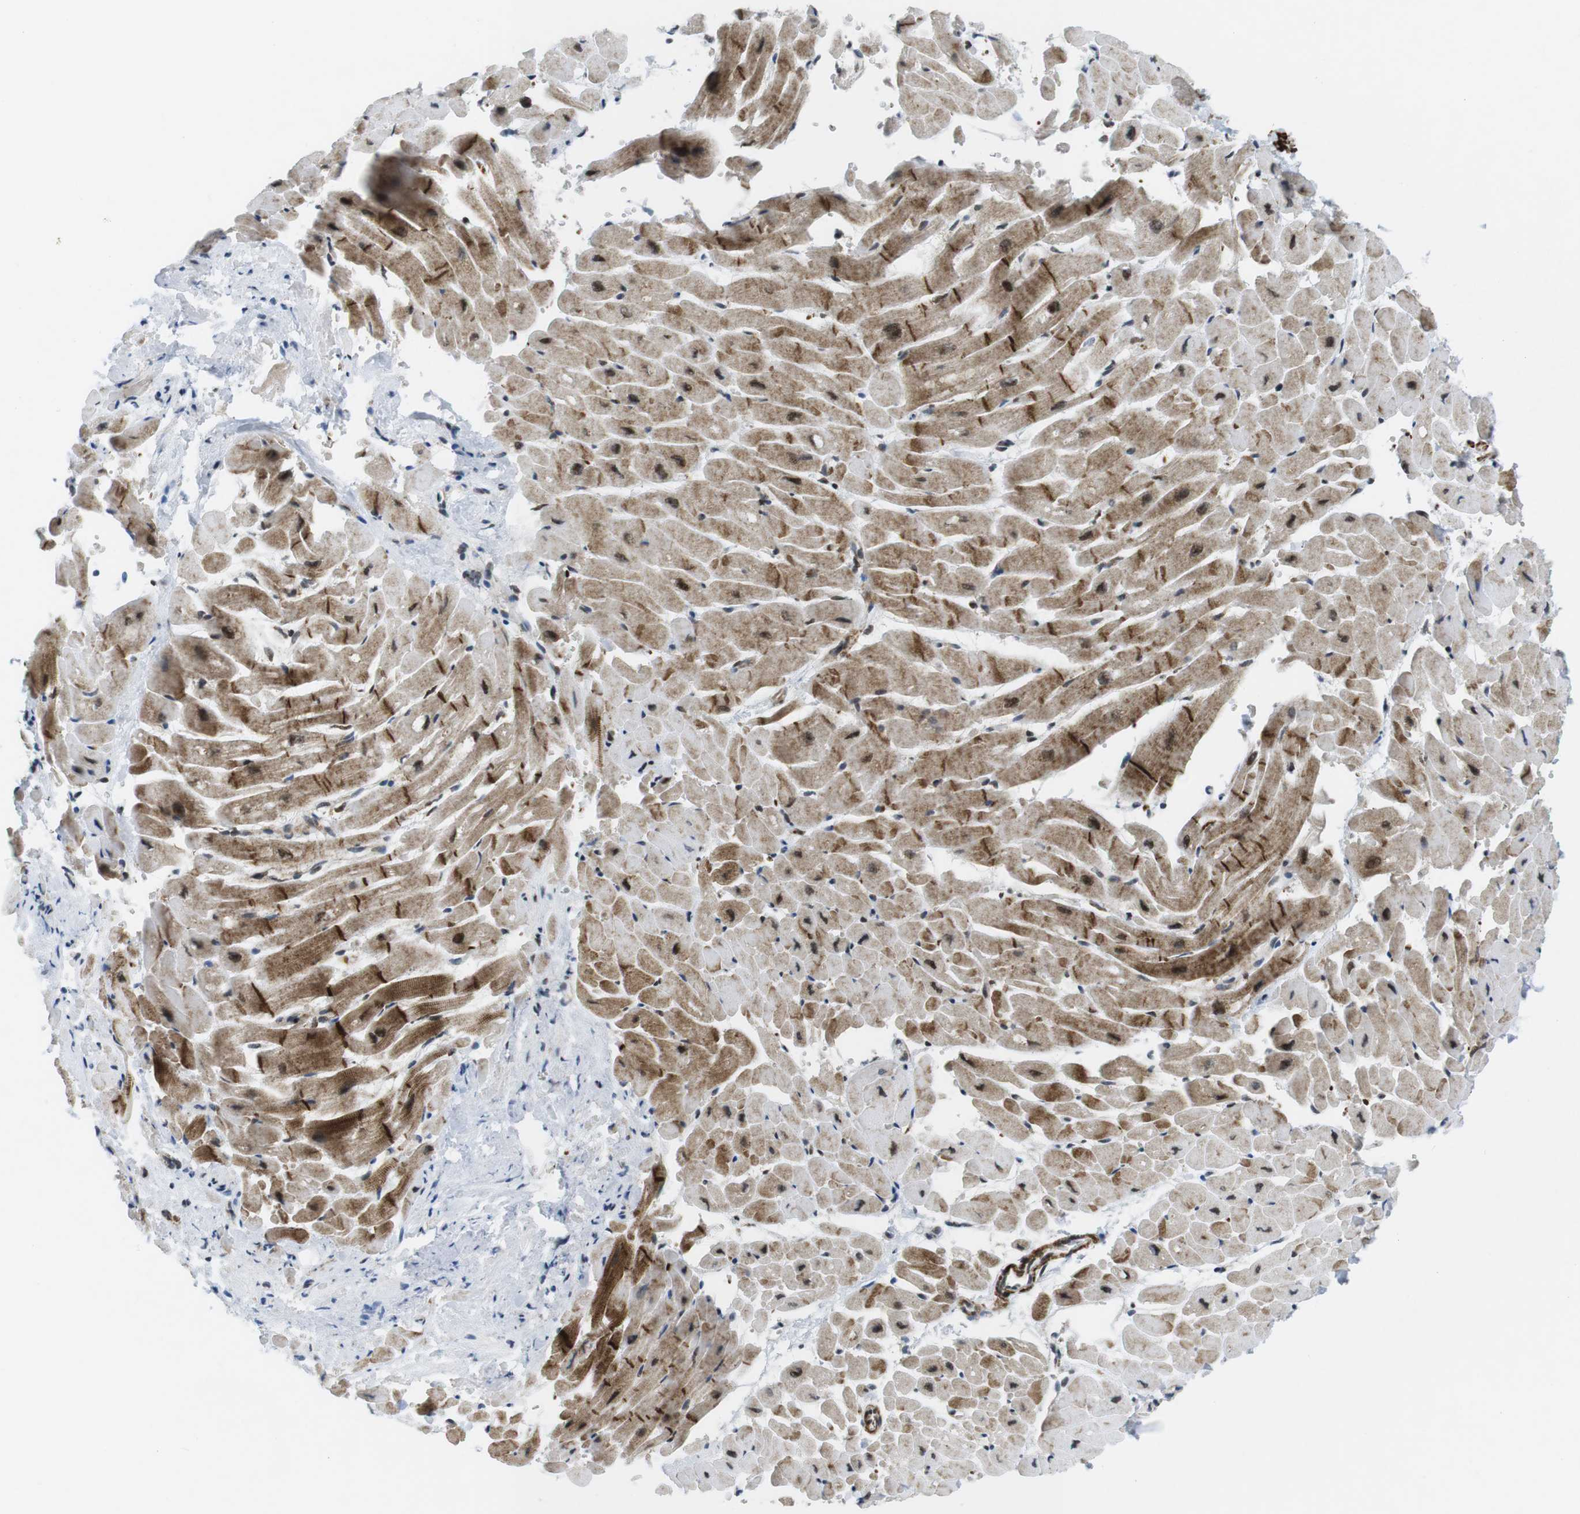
{"staining": {"intensity": "moderate", "quantity": ">75%", "location": "cytoplasmic/membranous"}, "tissue": "heart muscle", "cell_type": "Cardiomyocytes", "image_type": "normal", "snomed": [{"axis": "morphology", "description": "Normal tissue, NOS"}, {"axis": "topography", "description": "Heart"}], "caption": "Immunohistochemistry (IHC) histopathology image of unremarkable human heart muscle stained for a protein (brown), which displays medium levels of moderate cytoplasmic/membranous expression in about >75% of cardiomyocytes.", "gene": "CUL7", "patient": {"sex": "male", "age": 45}}